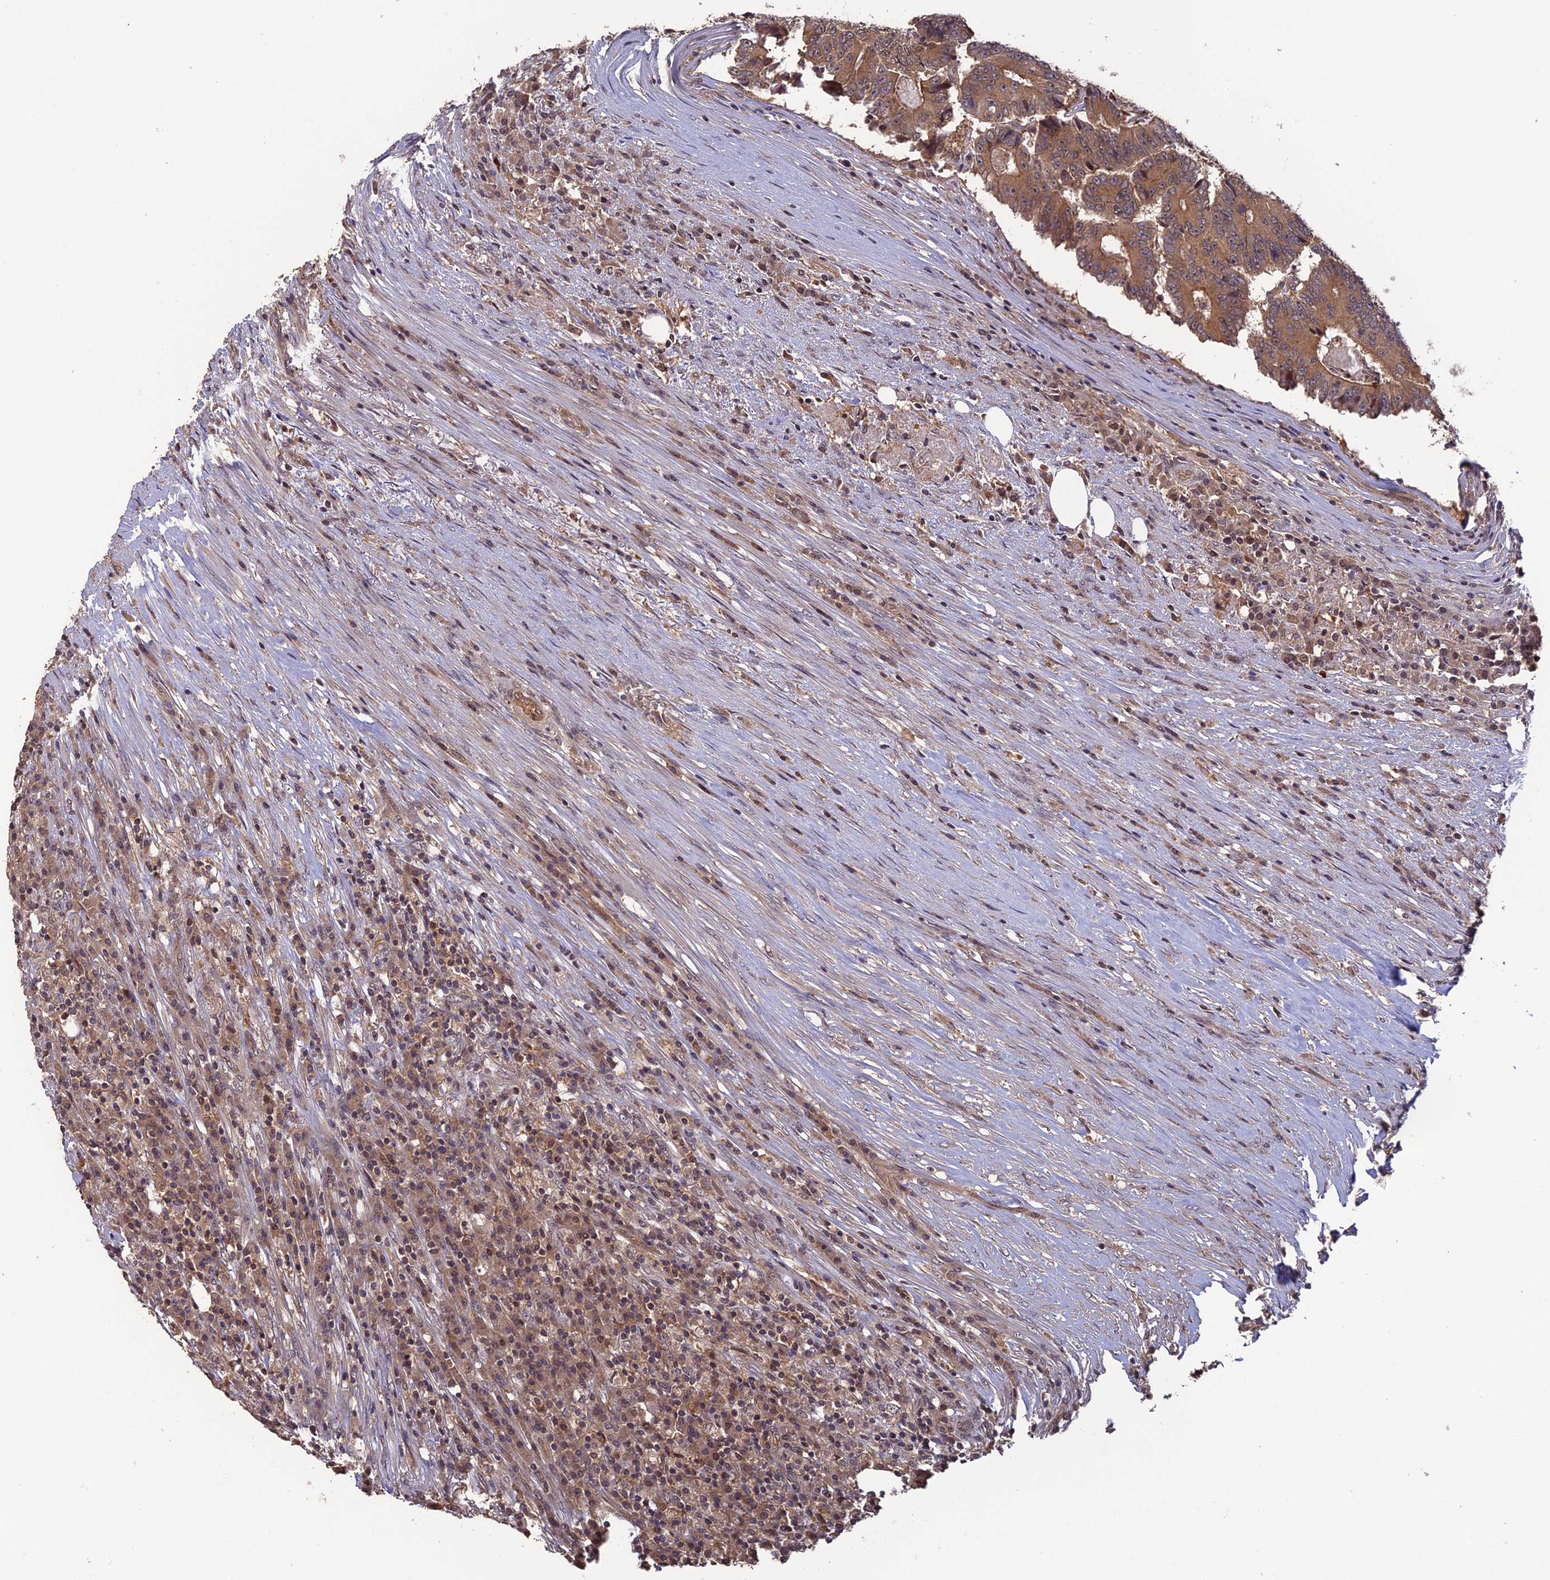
{"staining": {"intensity": "moderate", "quantity": ">75%", "location": "cytoplasmic/membranous"}, "tissue": "colorectal cancer", "cell_type": "Tumor cells", "image_type": "cancer", "snomed": [{"axis": "morphology", "description": "Adenocarcinoma, NOS"}, {"axis": "topography", "description": "Colon"}], "caption": "Adenocarcinoma (colorectal) was stained to show a protein in brown. There is medium levels of moderate cytoplasmic/membranous staining in approximately >75% of tumor cells.", "gene": "LIN37", "patient": {"sex": "male", "age": 83}}